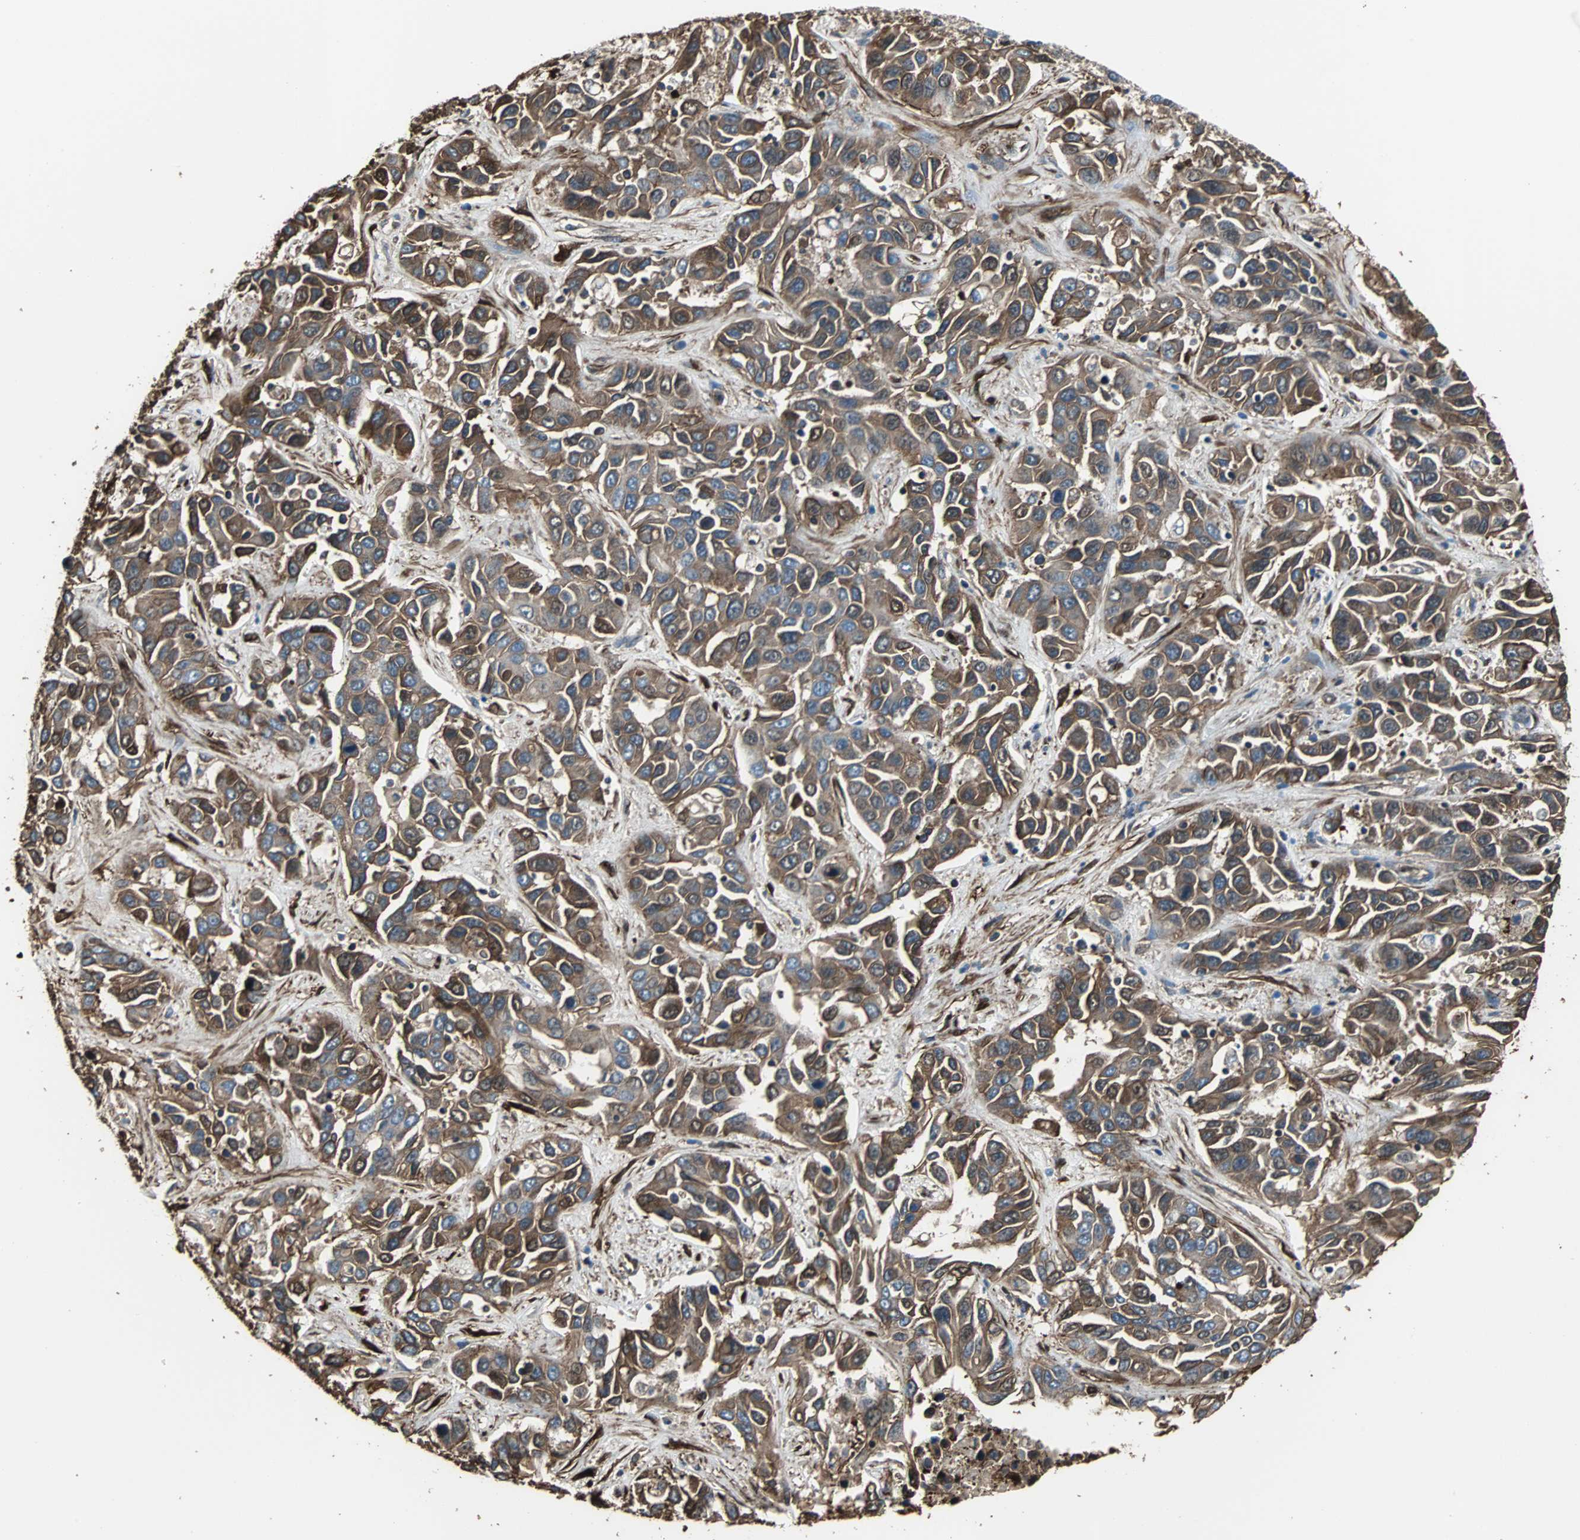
{"staining": {"intensity": "strong", "quantity": ">75%", "location": "cytoplasmic/membranous"}, "tissue": "liver cancer", "cell_type": "Tumor cells", "image_type": "cancer", "snomed": [{"axis": "morphology", "description": "Cholangiocarcinoma"}, {"axis": "topography", "description": "Liver"}], "caption": "This histopathology image reveals immunohistochemistry (IHC) staining of human cholangiocarcinoma (liver), with high strong cytoplasmic/membranous positivity in approximately >75% of tumor cells.", "gene": "ACTN1", "patient": {"sex": "female", "age": 52}}